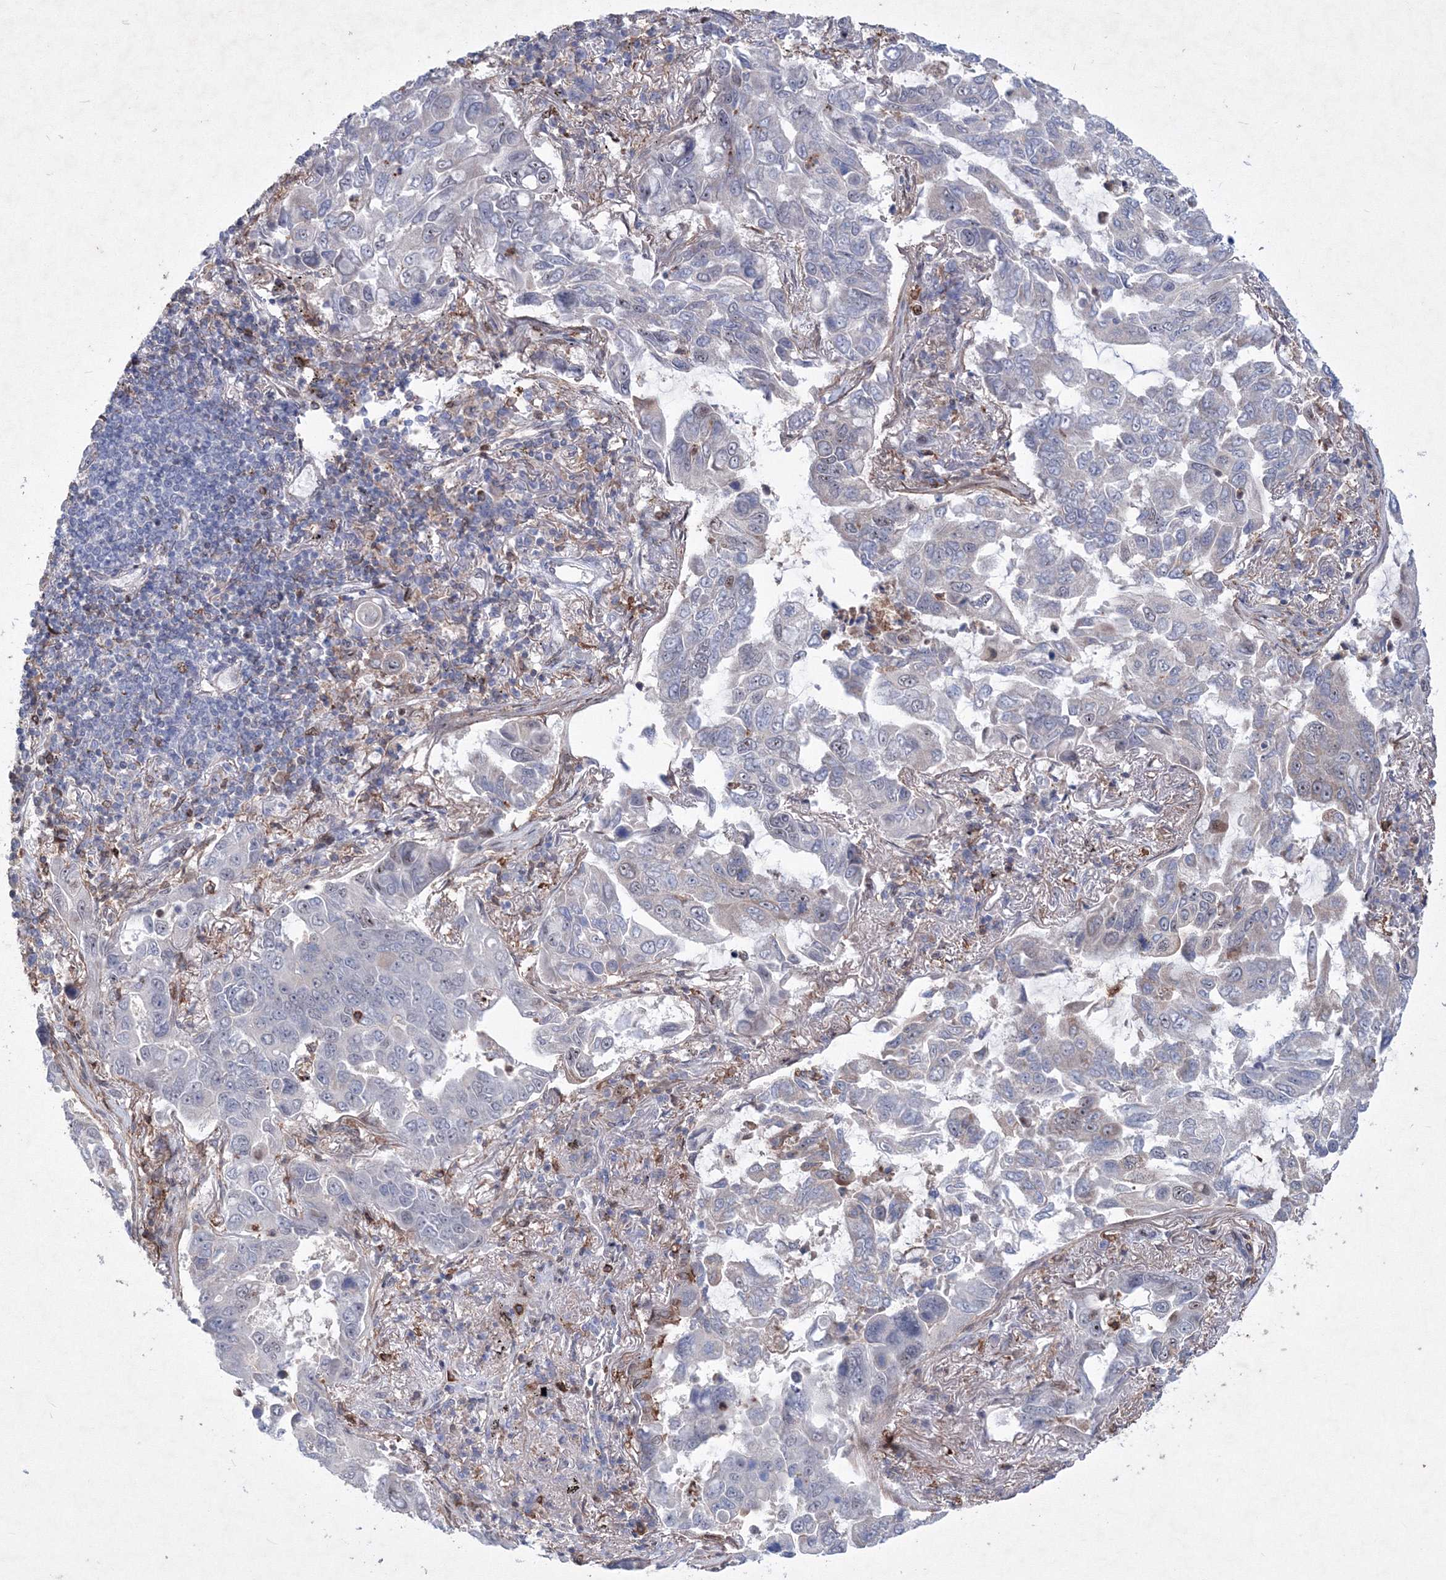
{"staining": {"intensity": "weak", "quantity": "<25%", "location": "cytoplasmic/membranous,nuclear"}, "tissue": "lung cancer", "cell_type": "Tumor cells", "image_type": "cancer", "snomed": [{"axis": "morphology", "description": "Adenocarcinoma, NOS"}, {"axis": "topography", "description": "Lung"}], "caption": "A high-resolution histopathology image shows IHC staining of lung cancer (adenocarcinoma), which reveals no significant positivity in tumor cells.", "gene": "RNPEPL1", "patient": {"sex": "male", "age": 64}}